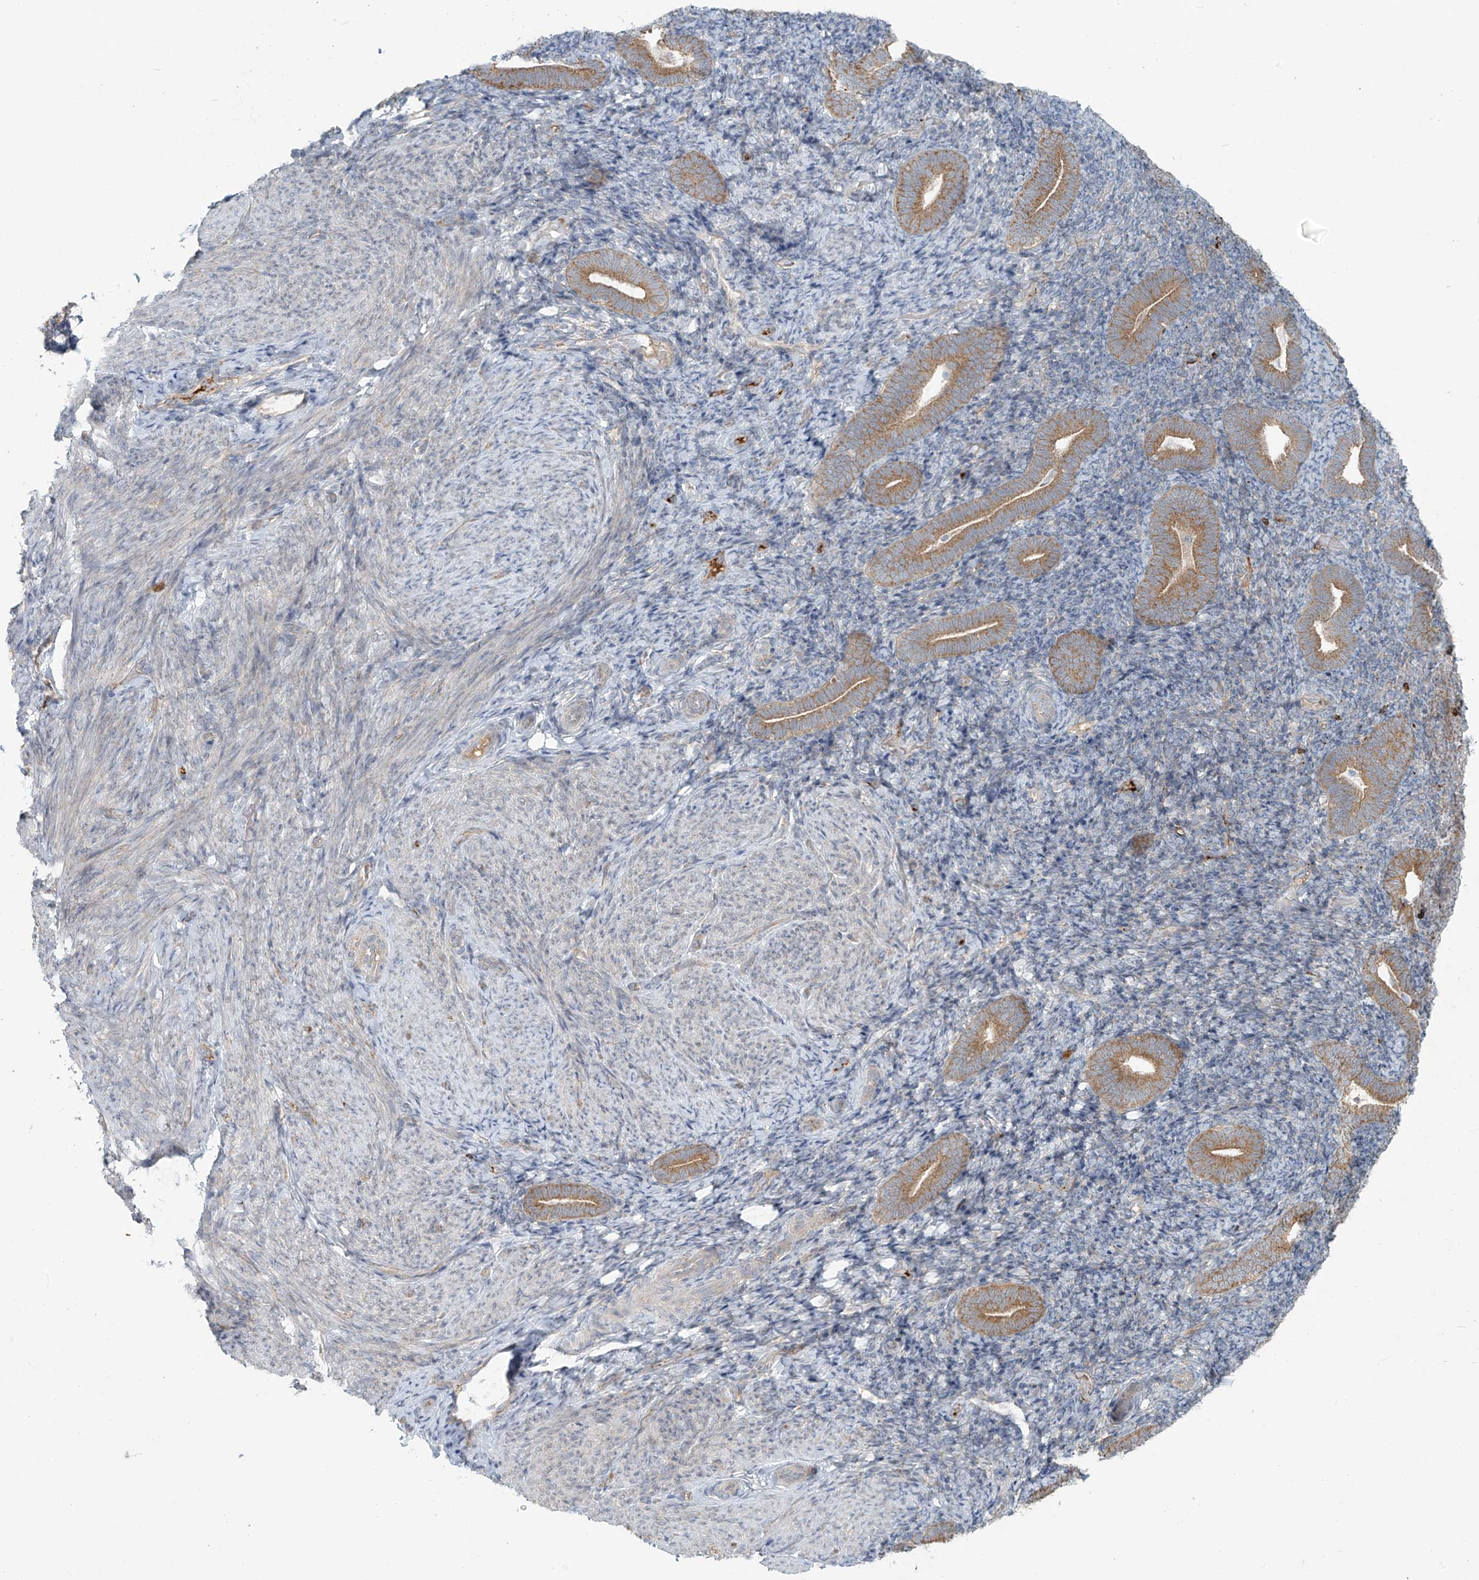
{"staining": {"intensity": "negative", "quantity": "none", "location": "none"}, "tissue": "endometrium", "cell_type": "Cells in endometrial stroma", "image_type": "normal", "snomed": [{"axis": "morphology", "description": "Normal tissue, NOS"}, {"axis": "topography", "description": "Endometrium"}], "caption": "Immunohistochemistry (IHC) image of benign endometrium: human endometrium stained with DAB (3,3'-diaminobenzidine) shows no significant protein expression in cells in endometrial stroma. Brightfield microscopy of immunohistochemistry (IHC) stained with DAB (brown) and hematoxylin (blue), captured at high magnification.", "gene": "LZTS3", "patient": {"sex": "female", "age": 51}}